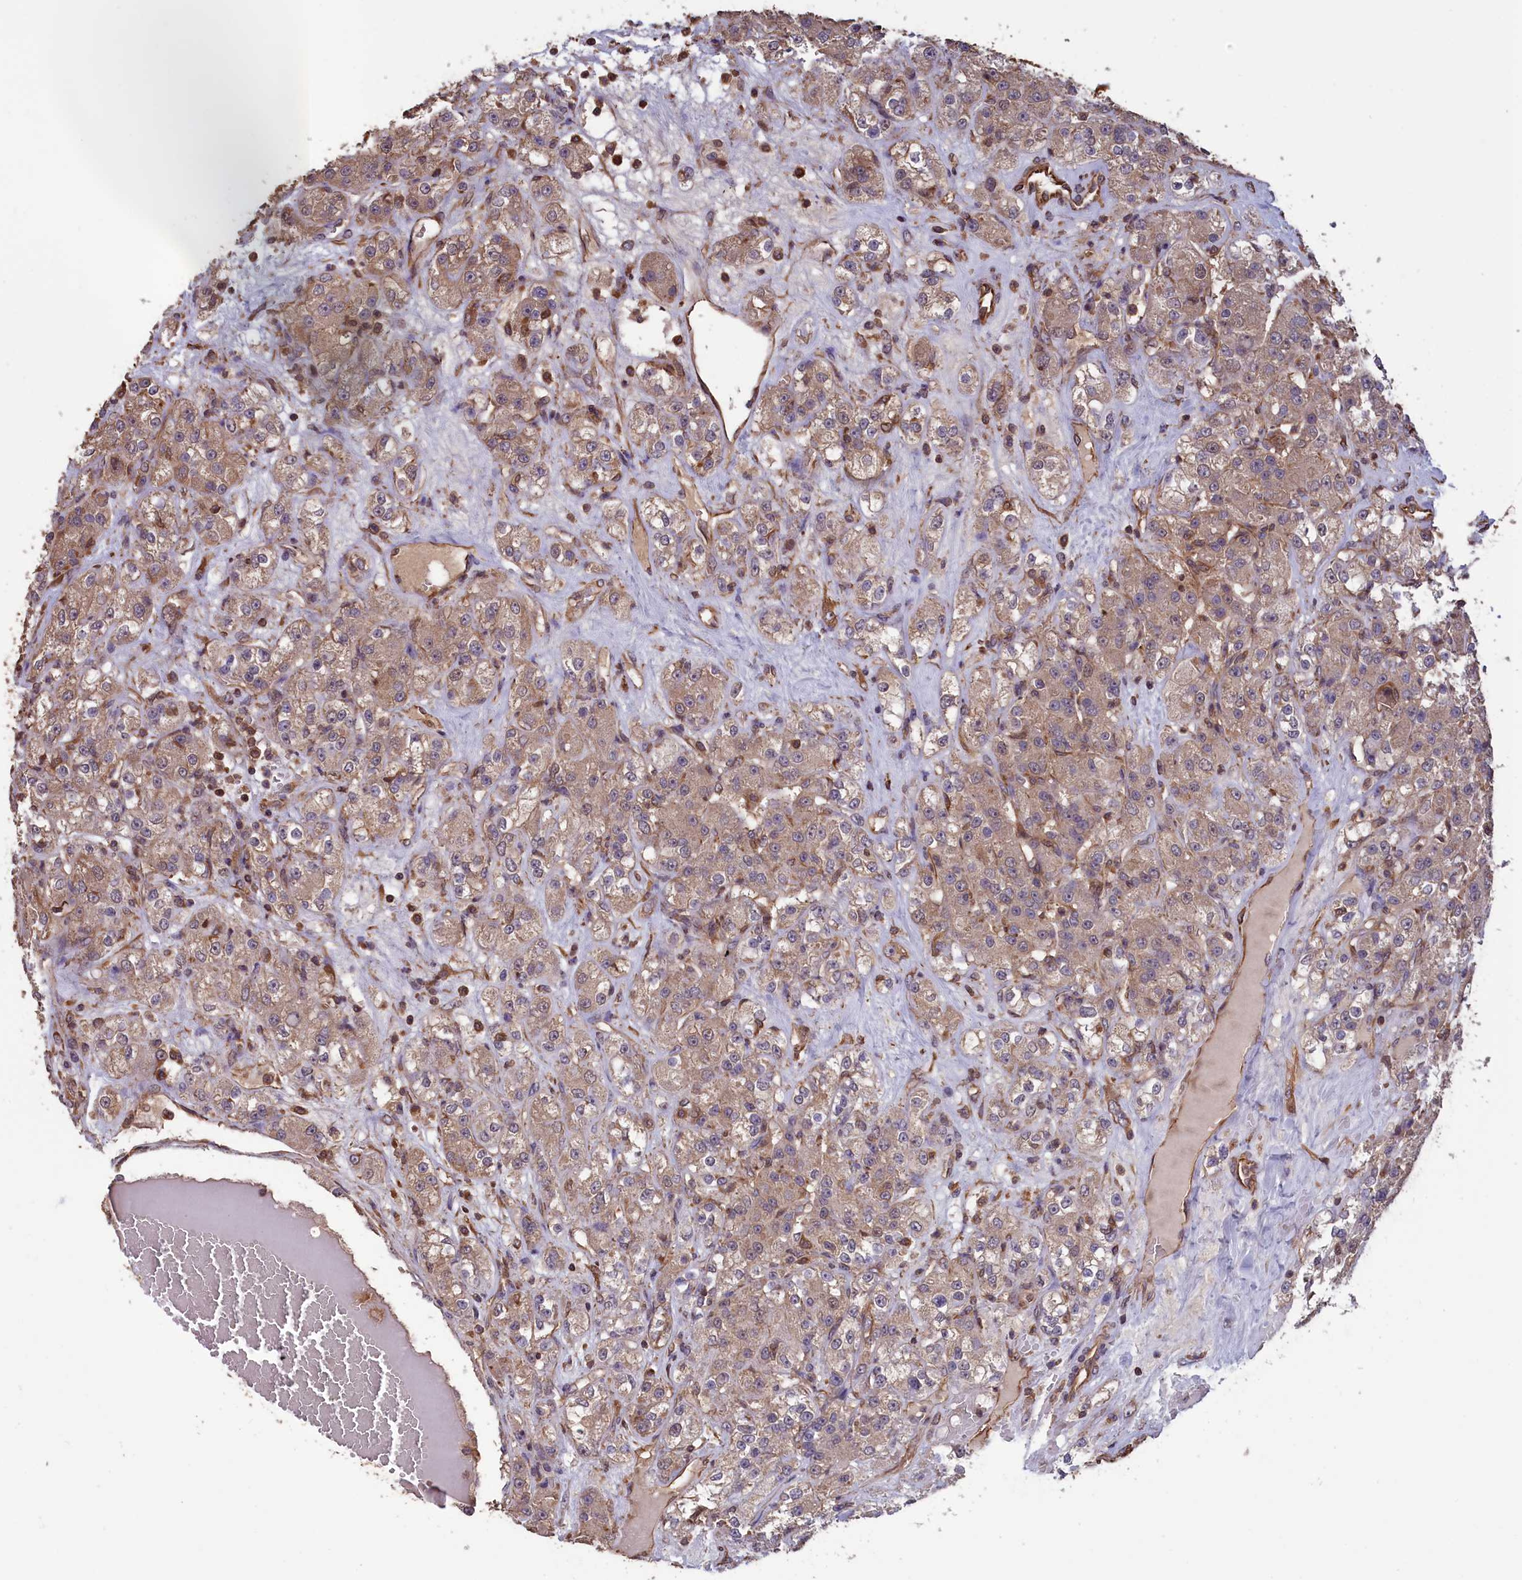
{"staining": {"intensity": "weak", "quantity": "25%-75%", "location": "cytoplasmic/membranous"}, "tissue": "renal cancer", "cell_type": "Tumor cells", "image_type": "cancer", "snomed": [{"axis": "morphology", "description": "Normal tissue, NOS"}, {"axis": "morphology", "description": "Adenocarcinoma, NOS"}, {"axis": "topography", "description": "Kidney"}], "caption": "Tumor cells display low levels of weak cytoplasmic/membranous positivity in about 25%-75% of cells in human adenocarcinoma (renal). Using DAB (brown) and hematoxylin (blue) stains, captured at high magnification using brightfield microscopy.", "gene": "DAPK3", "patient": {"sex": "male", "age": 61}}